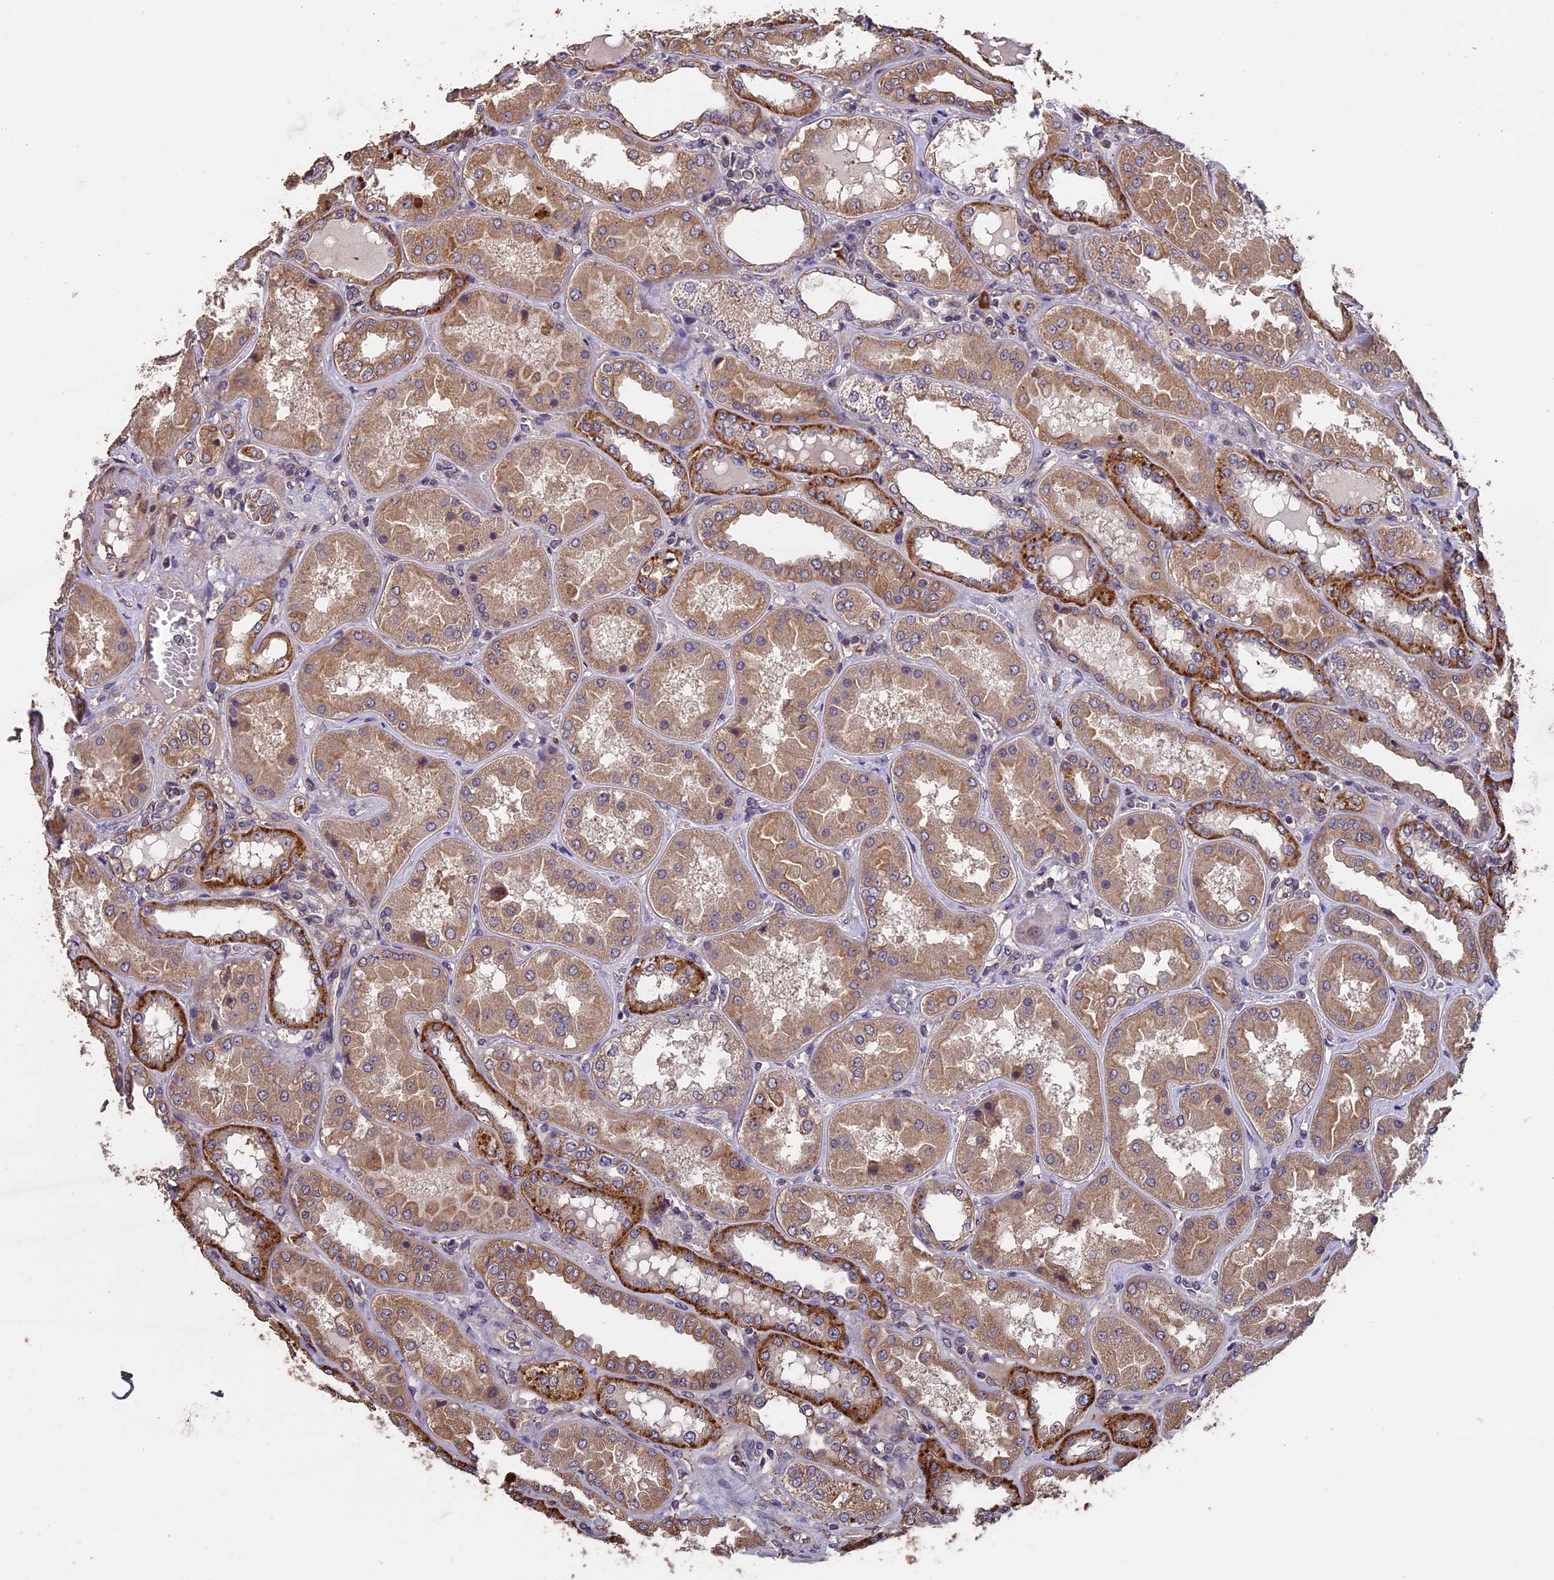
{"staining": {"intensity": "weak", "quantity": ">75%", "location": "cytoplasmic/membranous"}, "tissue": "kidney", "cell_type": "Cells in glomeruli", "image_type": "normal", "snomed": [{"axis": "morphology", "description": "Normal tissue, NOS"}, {"axis": "topography", "description": "Kidney"}], "caption": "Immunohistochemical staining of unremarkable kidney exhibits >75% levels of weak cytoplasmic/membranous protein expression in about >75% of cells in glomeruli.", "gene": "CHD9", "patient": {"sex": "female", "age": 56}}